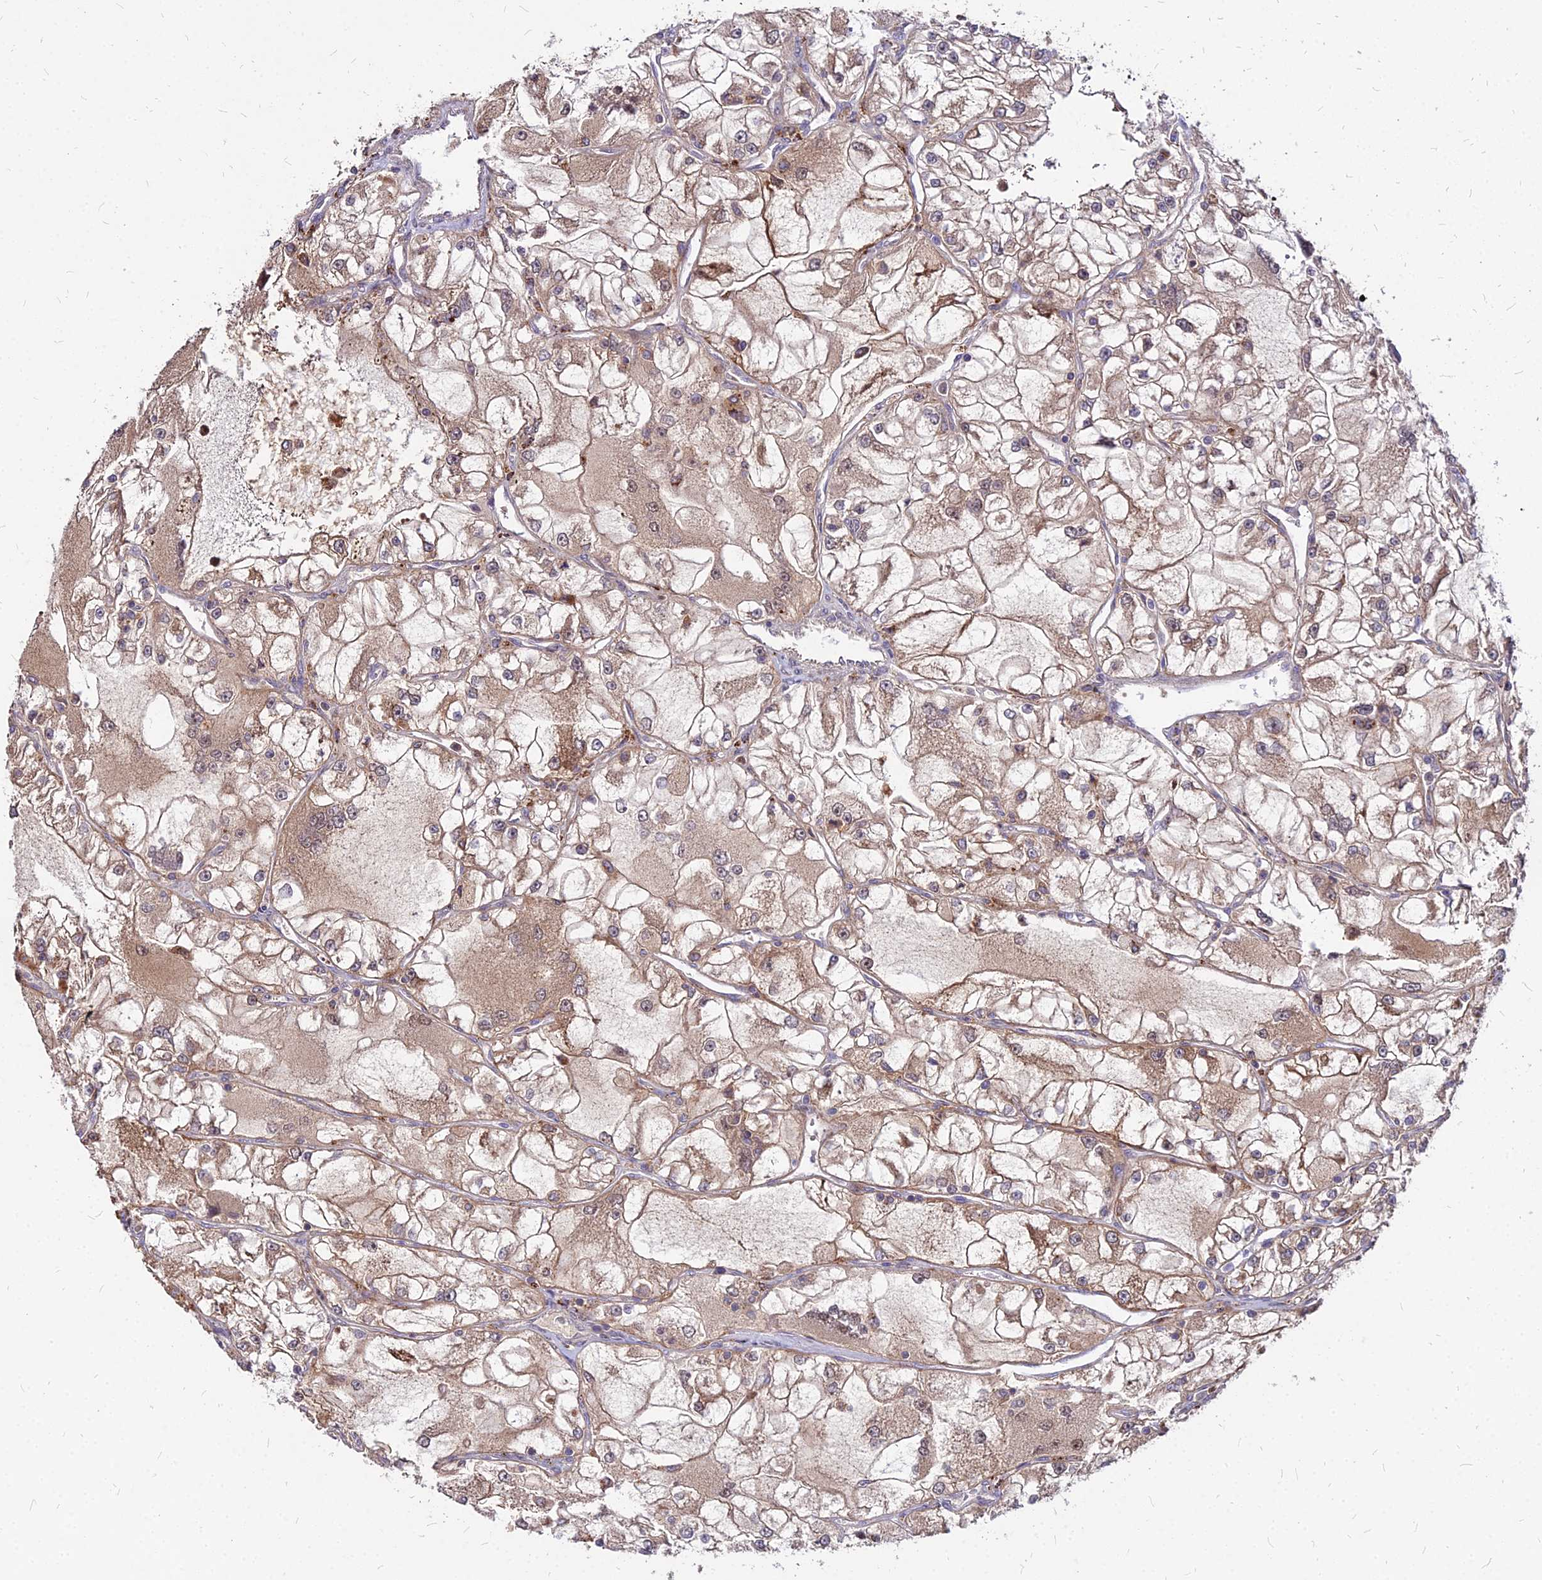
{"staining": {"intensity": "weak", "quantity": ">75%", "location": "cytoplasmic/membranous"}, "tissue": "renal cancer", "cell_type": "Tumor cells", "image_type": "cancer", "snomed": [{"axis": "morphology", "description": "Adenocarcinoma, NOS"}, {"axis": "topography", "description": "Kidney"}], "caption": "Protein staining reveals weak cytoplasmic/membranous staining in approximately >75% of tumor cells in adenocarcinoma (renal).", "gene": "APBA3", "patient": {"sex": "female", "age": 72}}